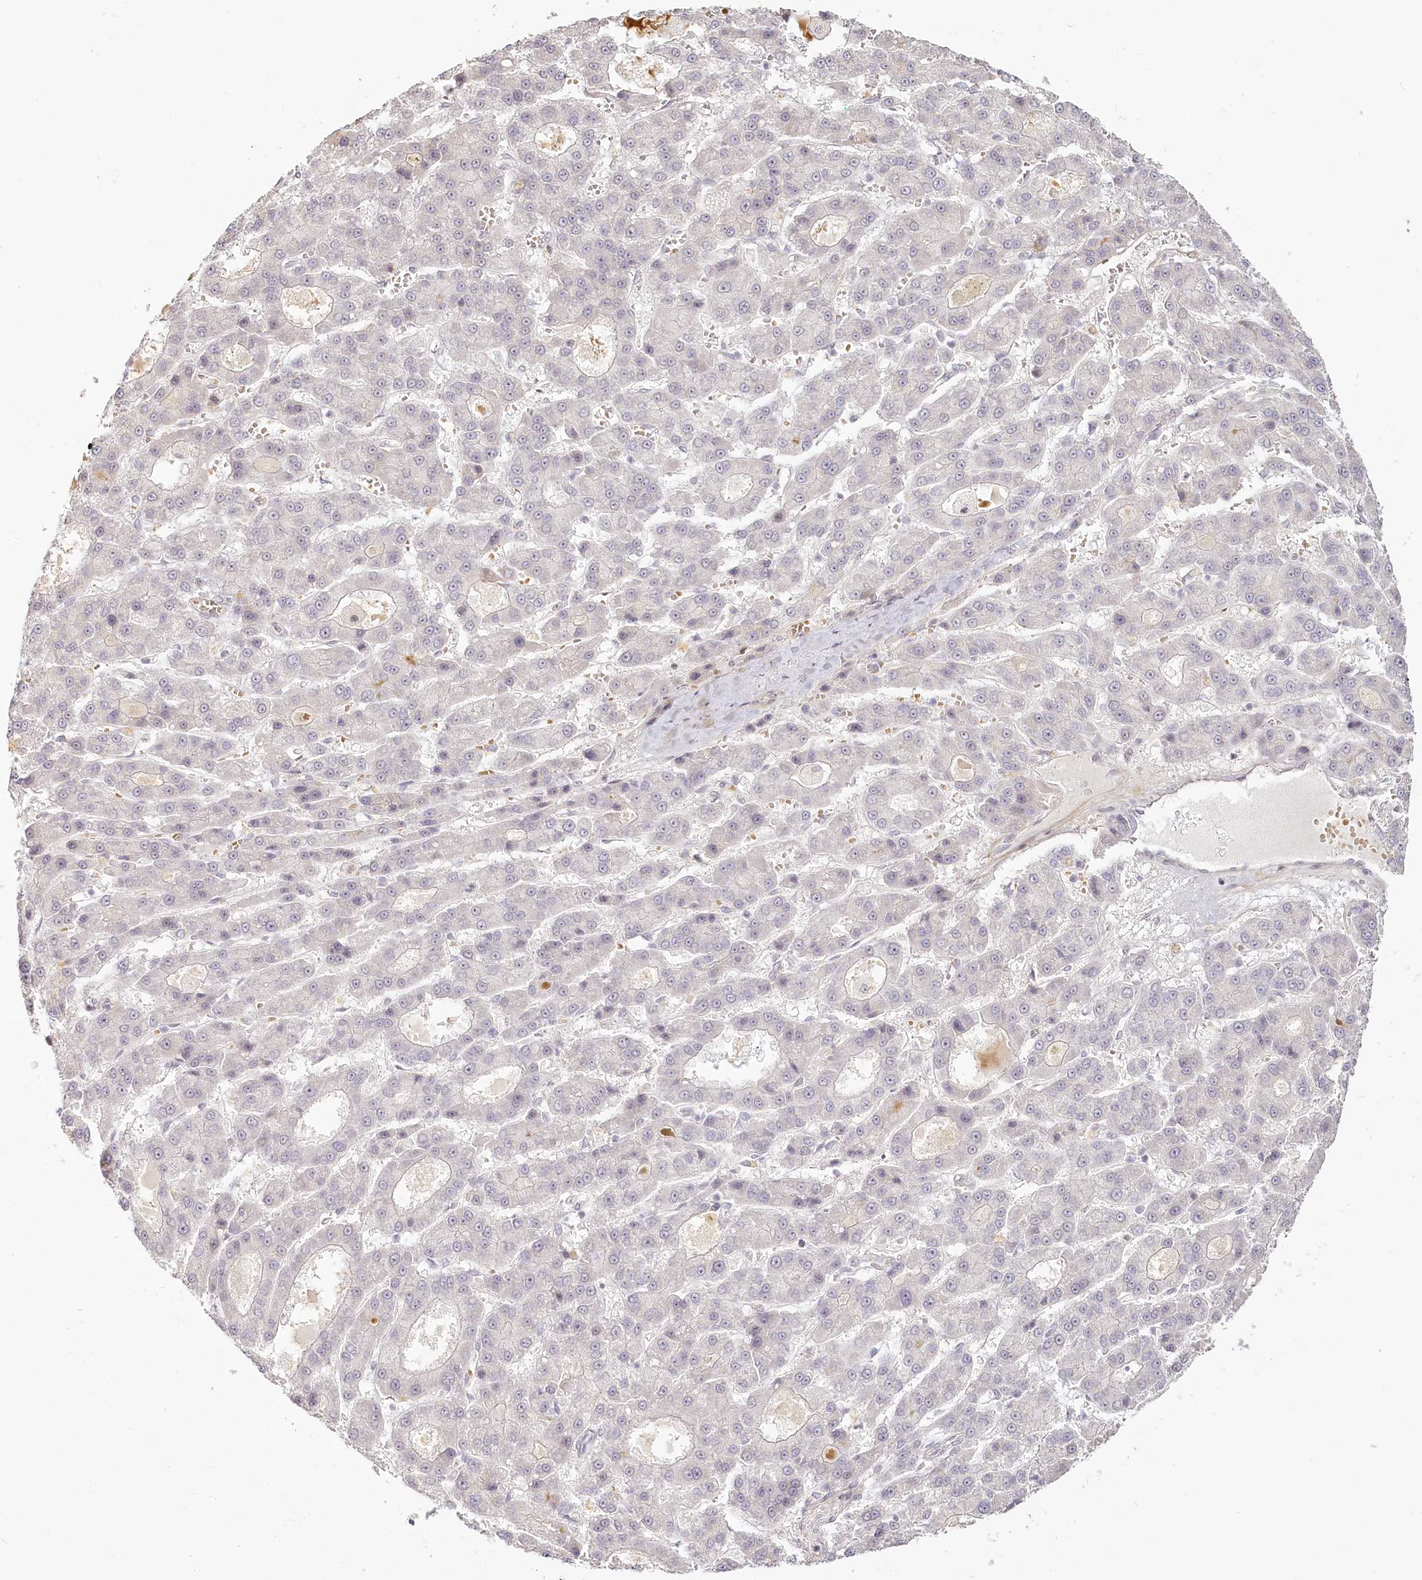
{"staining": {"intensity": "negative", "quantity": "none", "location": "none"}, "tissue": "liver cancer", "cell_type": "Tumor cells", "image_type": "cancer", "snomed": [{"axis": "morphology", "description": "Carcinoma, Hepatocellular, NOS"}, {"axis": "topography", "description": "Liver"}], "caption": "A micrograph of liver cancer (hepatocellular carcinoma) stained for a protein shows no brown staining in tumor cells.", "gene": "EXOSC7", "patient": {"sex": "male", "age": 70}}